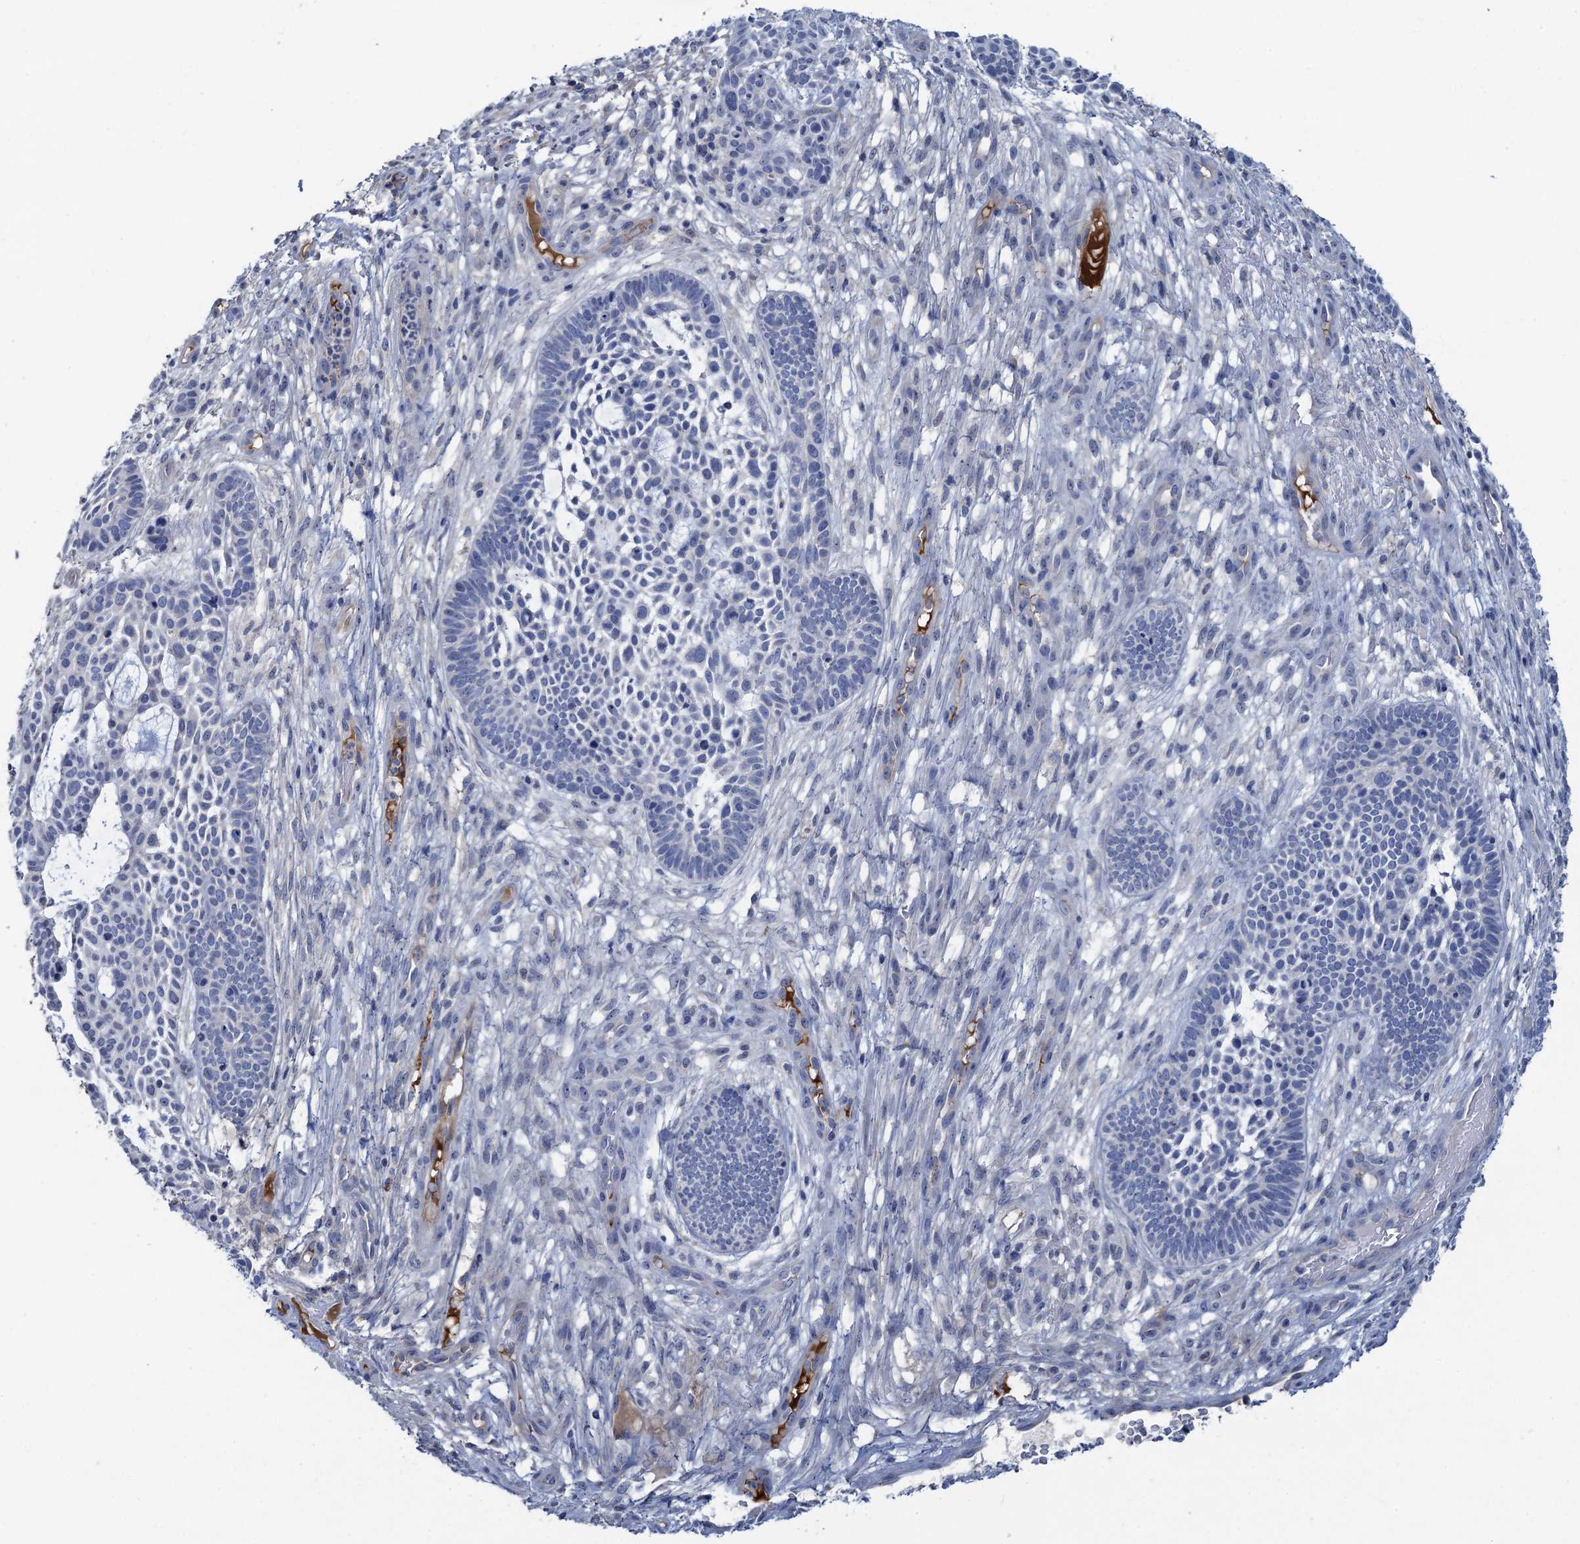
{"staining": {"intensity": "negative", "quantity": "none", "location": "none"}, "tissue": "skin cancer", "cell_type": "Tumor cells", "image_type": "cancer", "snomed": [{"axis": "morphology", "description": "Basal cell carcinoma"}, {"axis": "topography", "description": "Skin"}], "caption": "Human basal cell carcinoma (skin) stained for a protein using immunohistochemistry (IHC) reveals no staining in tumor cells.", "gene": "PLLP", "patient": {"sex": "male", "age": 89}}